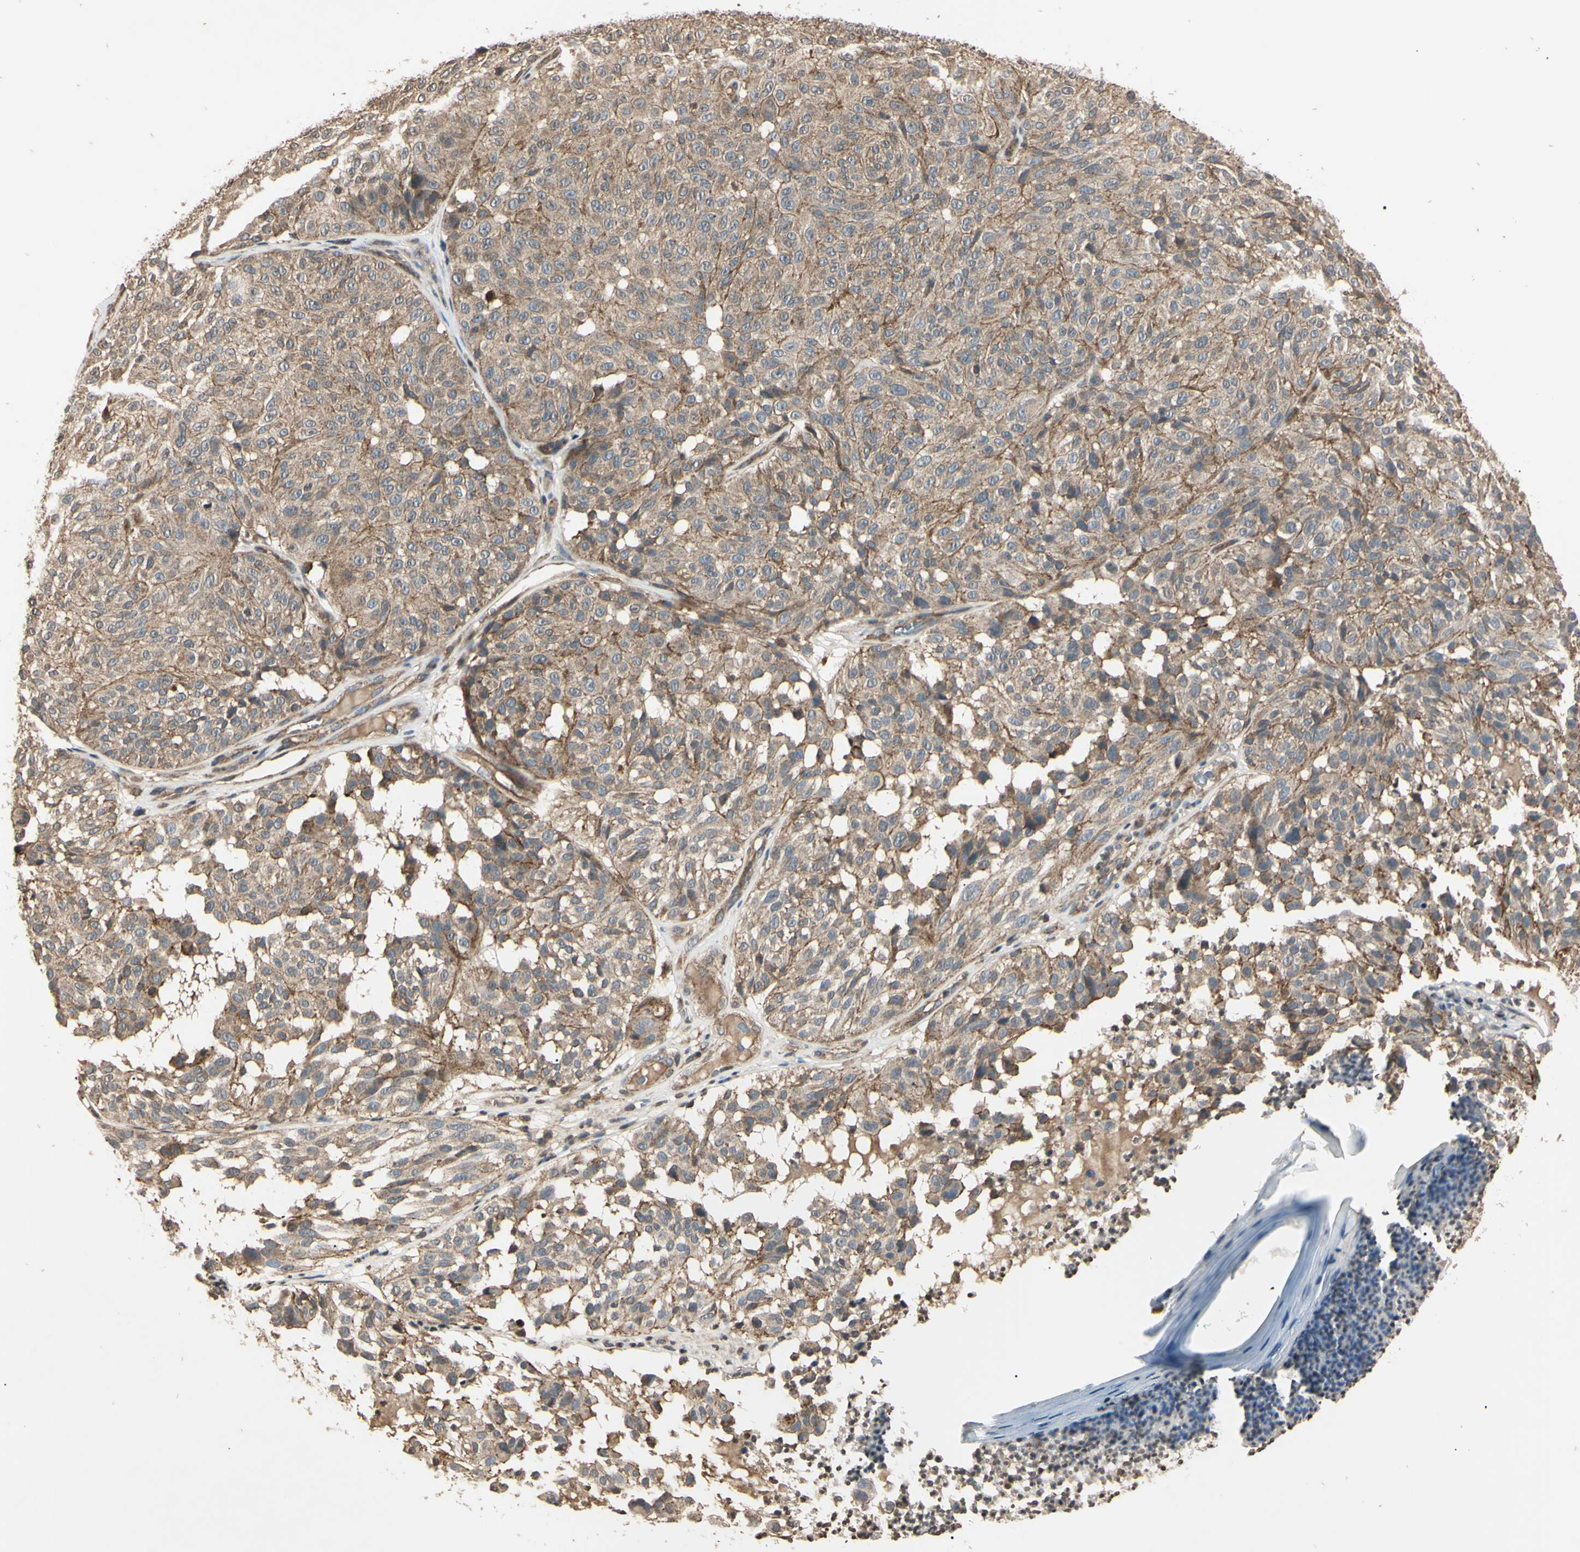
{"staining": {"intensity": "moderate", "quantity": "25%-75%", "location": "cytoplasmic/membranous"}, "tissue": "melanoma", "cell_type": "Tumor cells", "image_type": "cancer", "snomed": [{"axis": "morphology", "description": "Malignant melanoma, NOS"}, {"axis": "topography", "description": "Skin"}], "caption": "Malignant melanoma was stained to show a protein in brown. There is medium levels of moderate cytoplasmic/membranous expression in about 25%-75% of tumor cells. (Stains: DAB in brown, nuclei in blue, Microscopy: brightfield microscopy at high magnification).", "gene": "EPN1", "patient": {"sex": "female", "age": 46}}